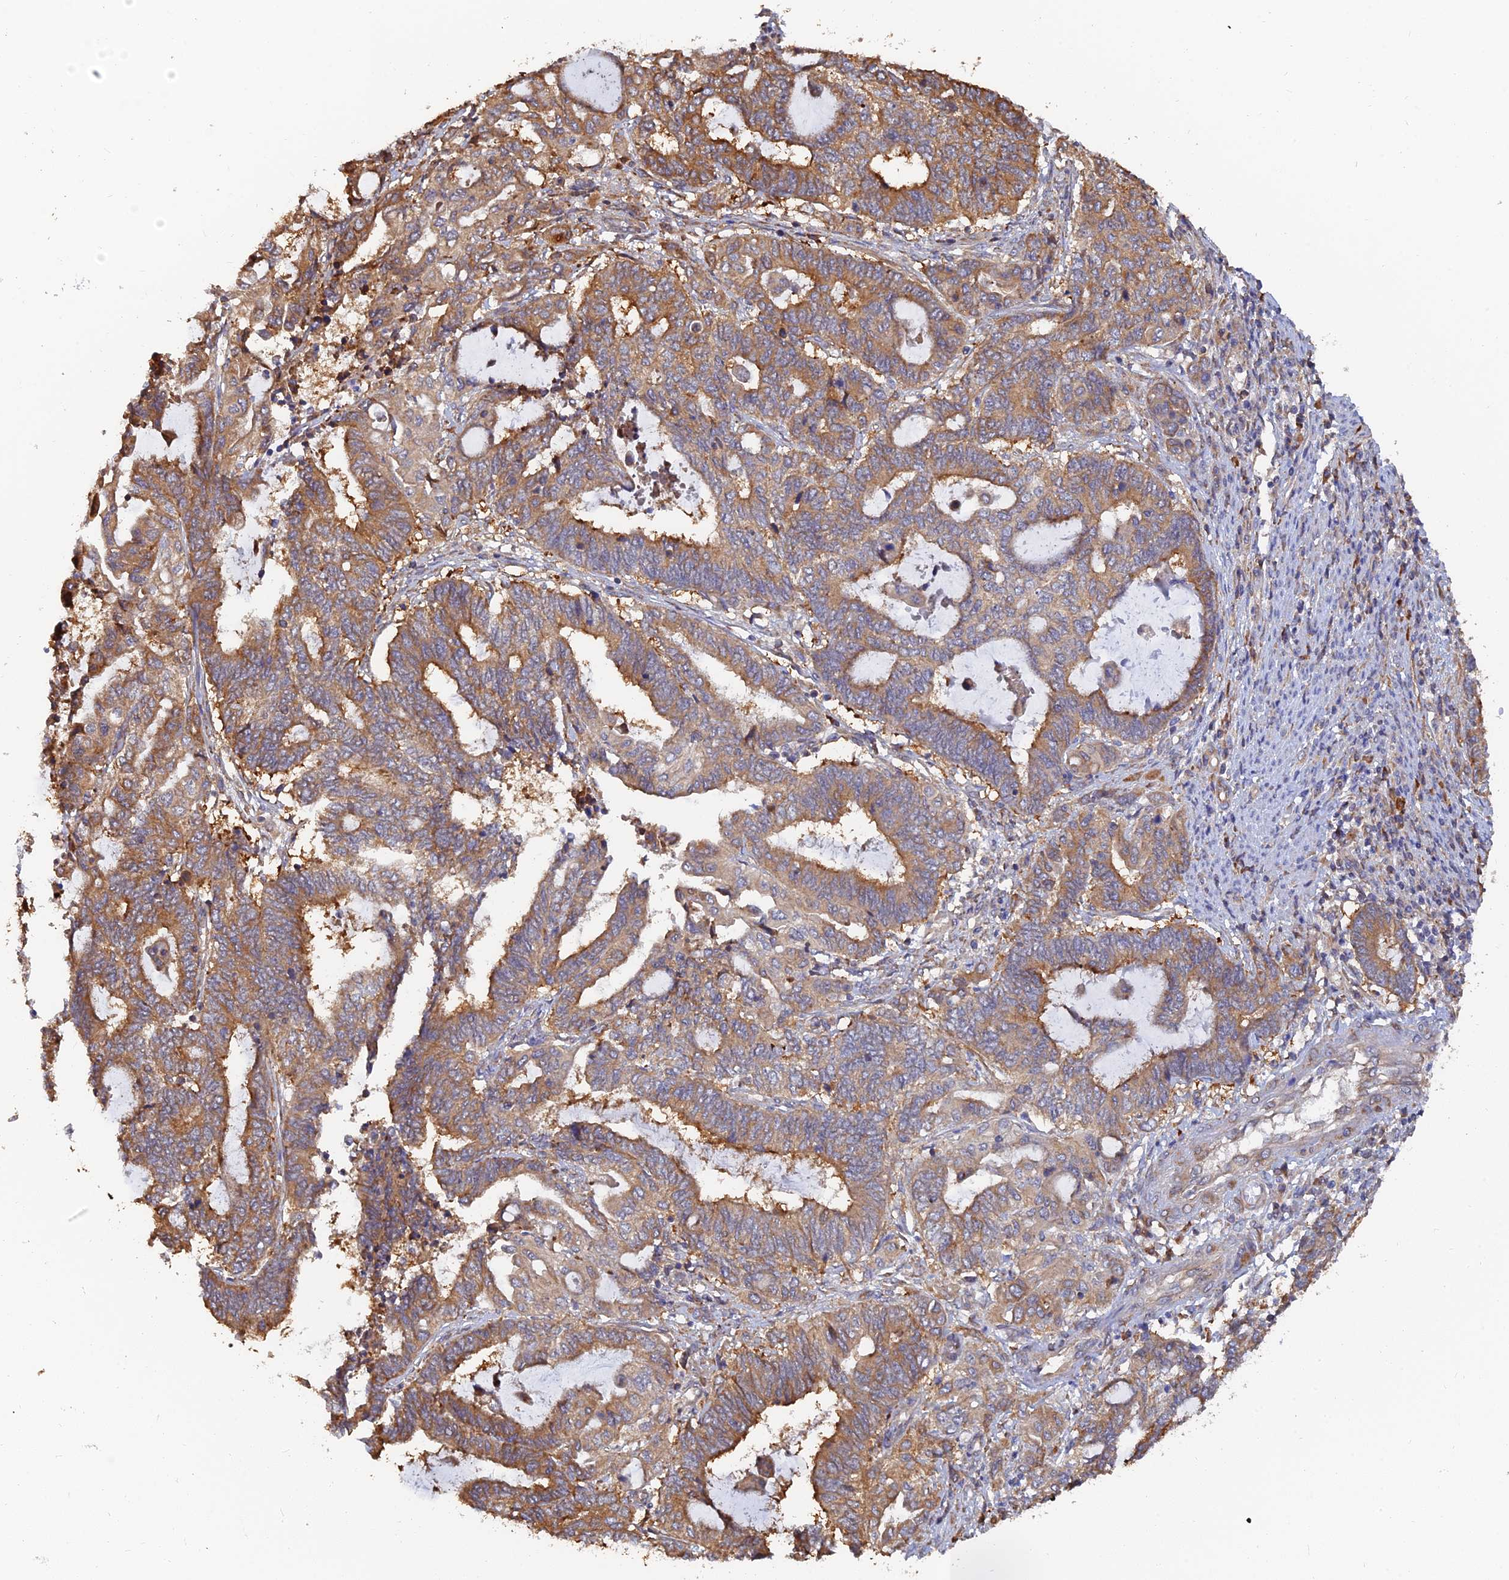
{"staining": {"intensity": "moderate", "quantity": "25%-75%", "location": "cytoplasmic/membranous"}, "tissue": "endometrial cancer", "cell_type": "Tumor cells", "image_type": "cancer", "snomed": [{"axis": "morphology", "description": "Adenocarcinoma, NOS"}, {"axis": "topography", "description": "Uterus"}, {"axis": "topography", "description": "Endometrium"}], "caption": "Immunohistochemical staining of adenocarcinoma (endometrial) exhibits medium levels of moderate cytoplasmic/membranous expression in about 25%-75% of tumor cells.", "gene": "WBP11", "patient": {"sex": "female", "age": 70}}